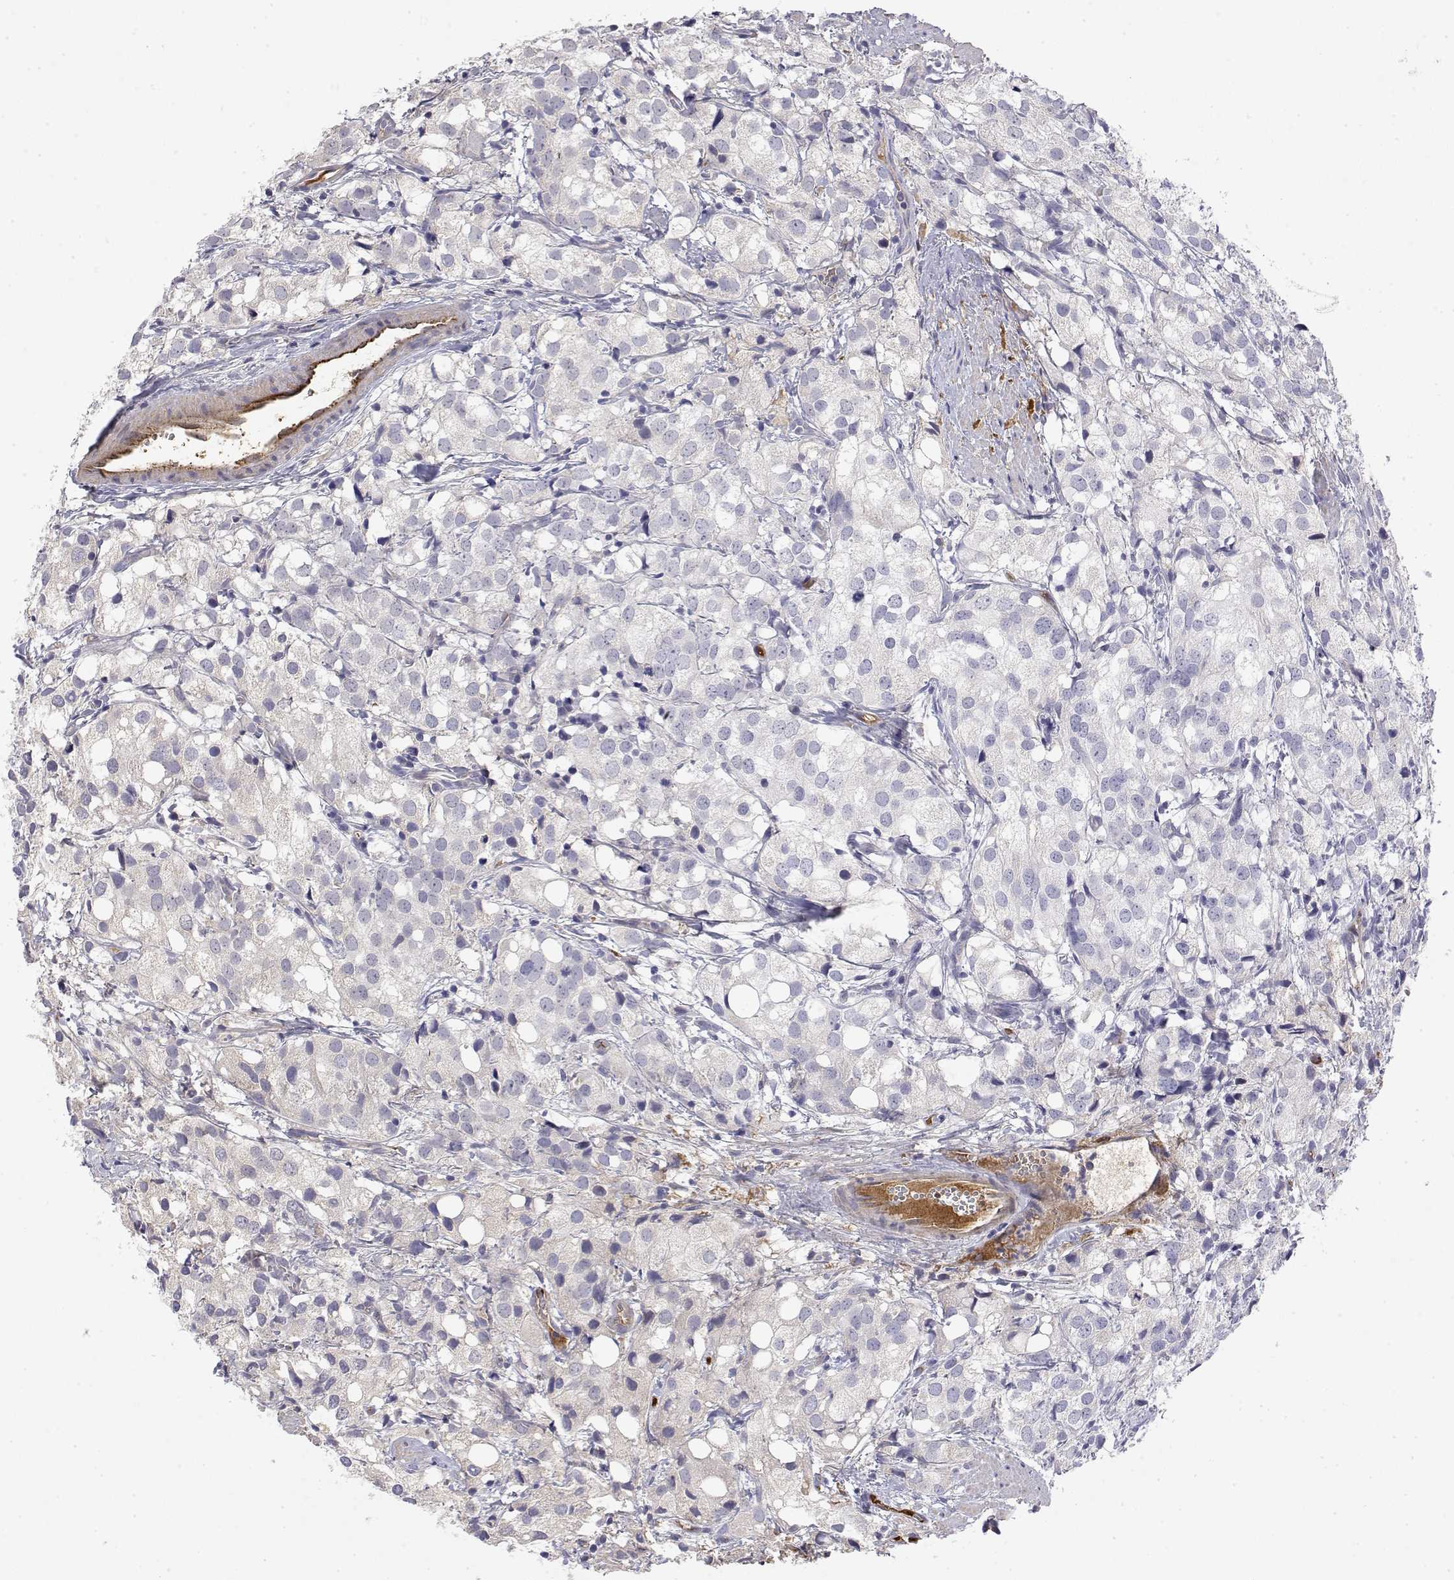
{"staining": {"intensity": "weak", "quantity": "<25%", "location": "cytoplasmic/membranous"}, "tissue": "prostate cancer", "cell_type": "Tumor cells", "image_type": "cancer", "snomed": [{"axis": "morphology", "description": "Adenocarcinoma, High grade"}, {"axis": "topography", "description": "Prostate"}], "caption": "IHC micrograph of neoplastic tissue: prostate high-grade adenocarcinoma stained with DAB demonstrates no significant protein positivity in tumor cells.", "gene": "GGACT", "patient": {"sex": "male", "age": 86}}